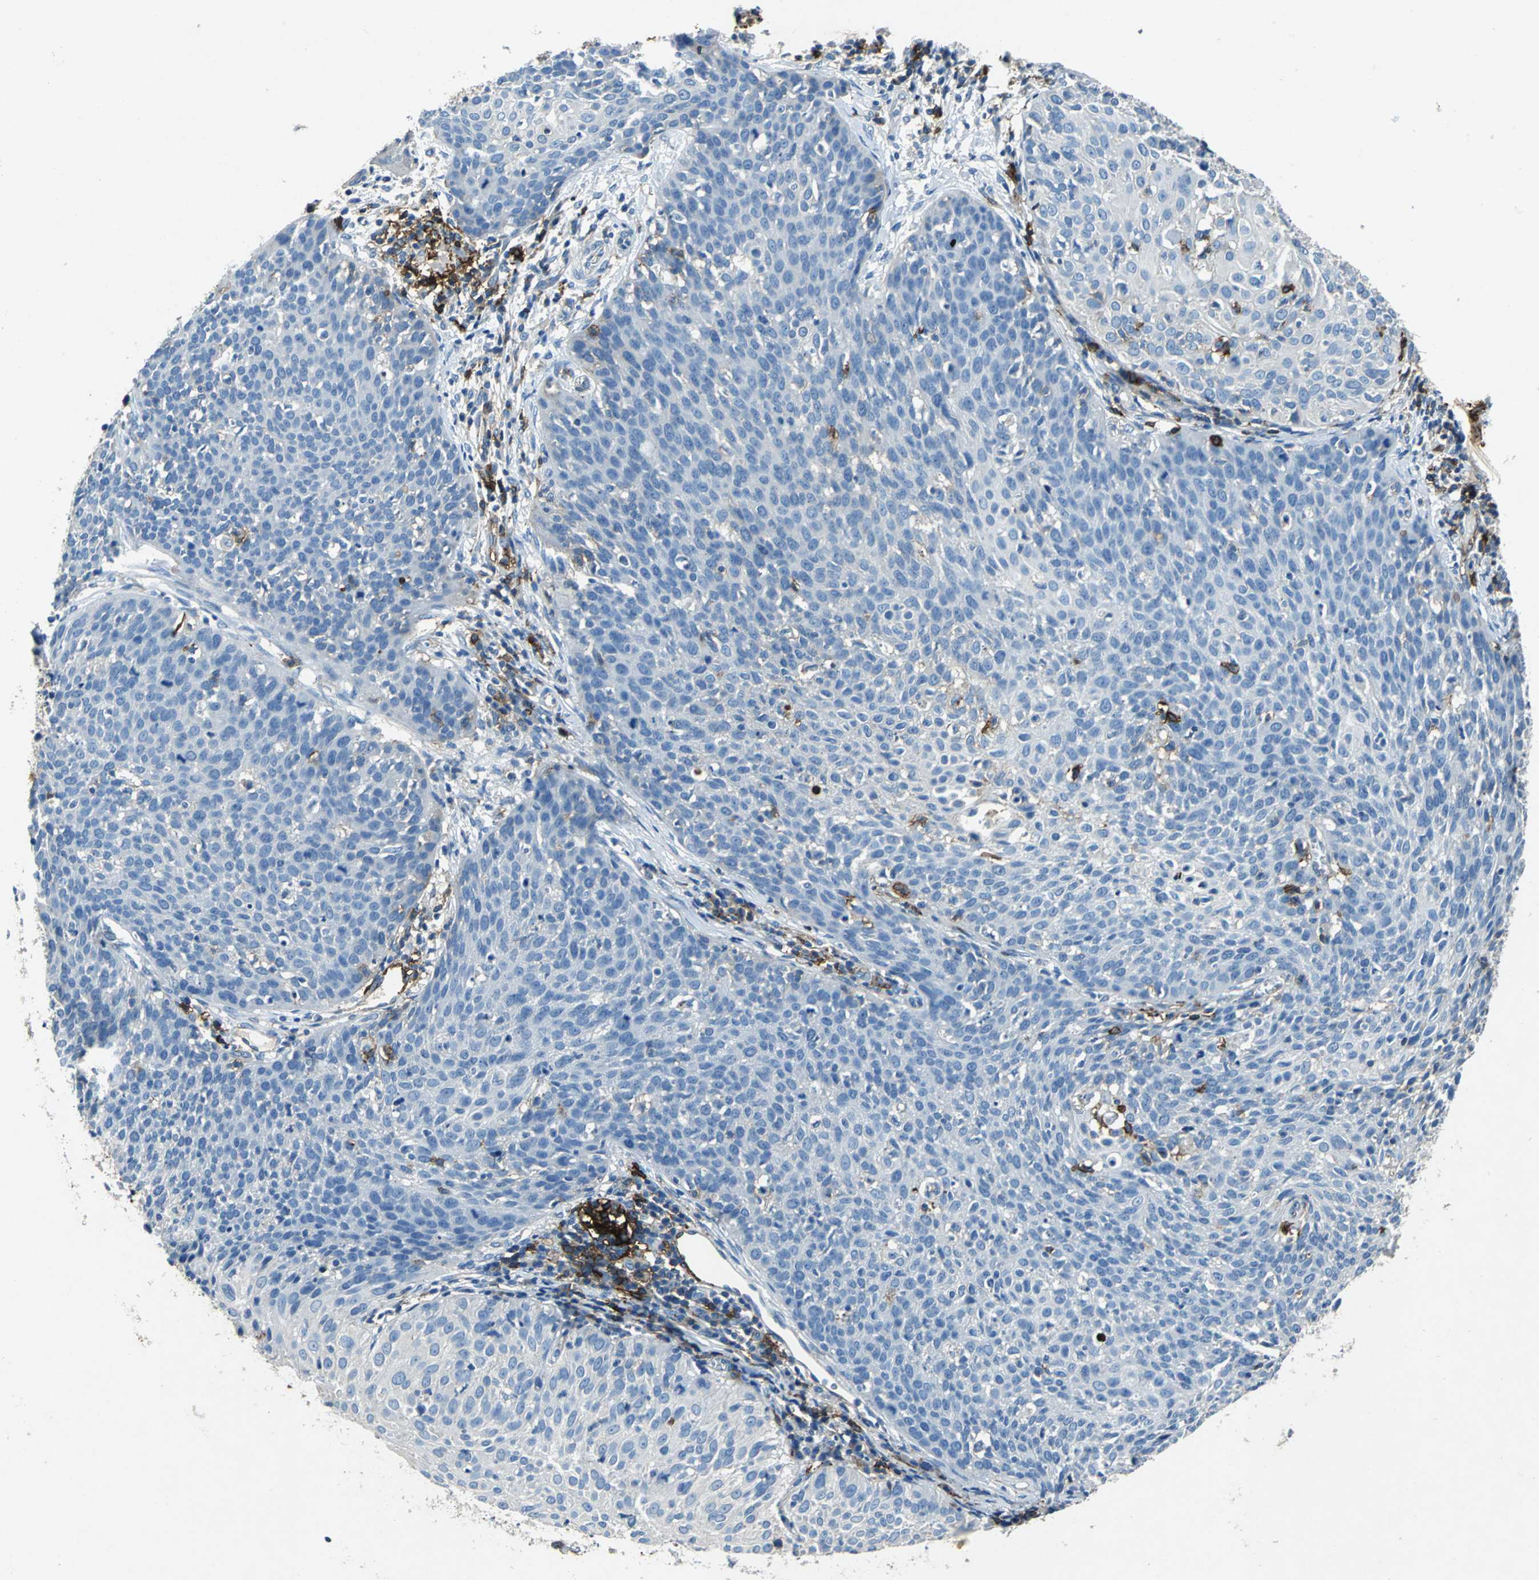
{"staining": {"intensity": "negative", "quantity": "none", "location": "none"}, "tissue": "cervical cancer", "cell_type": "Tumor cells", "image_type": "cancer", "snomed": [{"axis": "morphology", "description": "Squamous cell carcinoma, NOS"}, {"axis": "topography", "description": "Cervix"}], "caption": "Cervical cancer (squamous cell carcinoma) was stained to show a protein in brown. There is no significant positivity in tumor cells. The staining is performed using DAB brown chromogen with nuclei counter-stained in using hematoxylin.", "gene": "RPS13", "patient": {"sex": "female", "age": 38}}